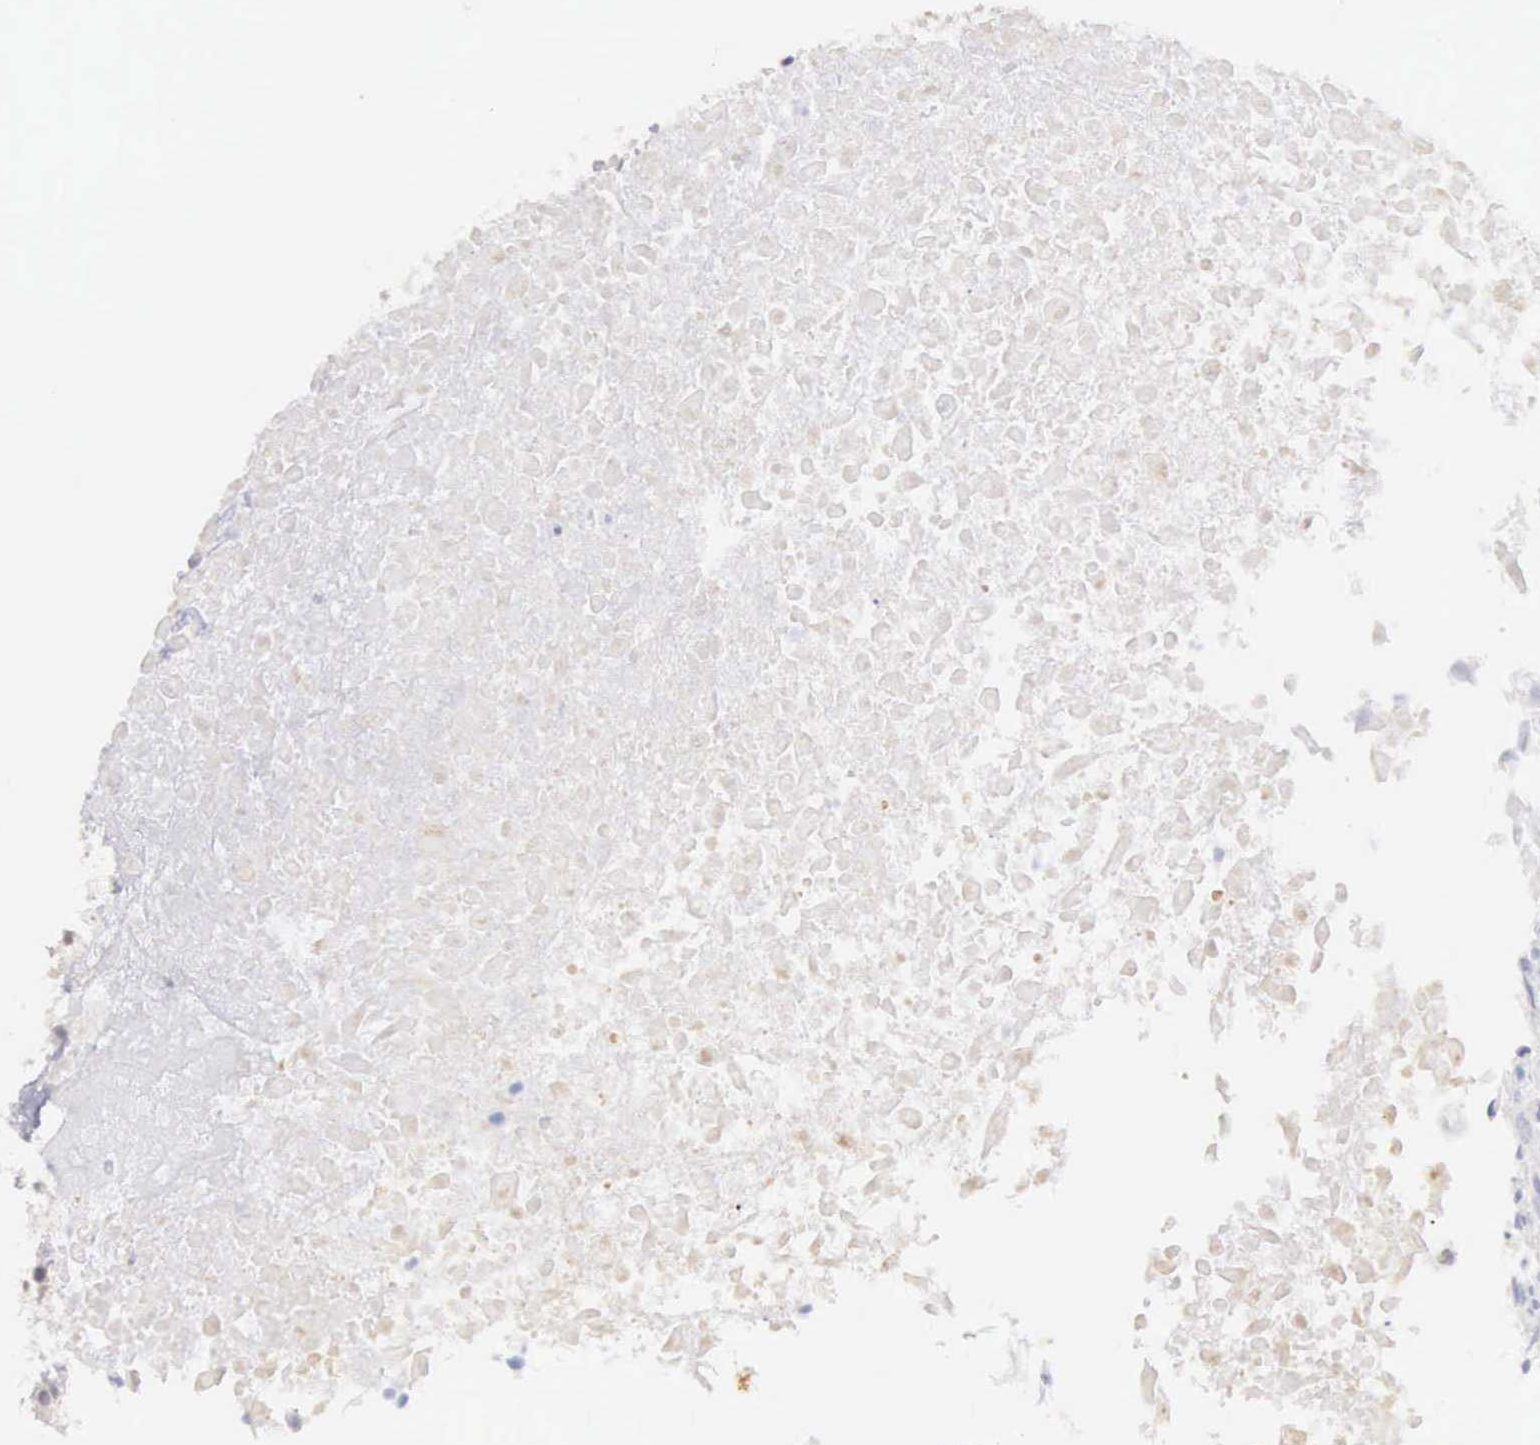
{"staining": {"intensity": "negative", "quantity": "none", "location": "none"}, "tissue": "urothelial cancer", "cell_type": "Tumor cells", "image_type": "cancer", "snomed": [{"axis": "morphology", "description": "Urothelial carcinoma, High grade"}, {"axis": "topography", "description": "Urinary bladder"}], "caption": "Immunohistochemistry (IHC) photomicrograph of urothelial carcinoma (high-grade) stained for a protein (brown), which shows no positivity in tumor cells. Nuclei are stained in blue.", "gene": "UBA1", "patient": {"sex": "male", "age": 56}}